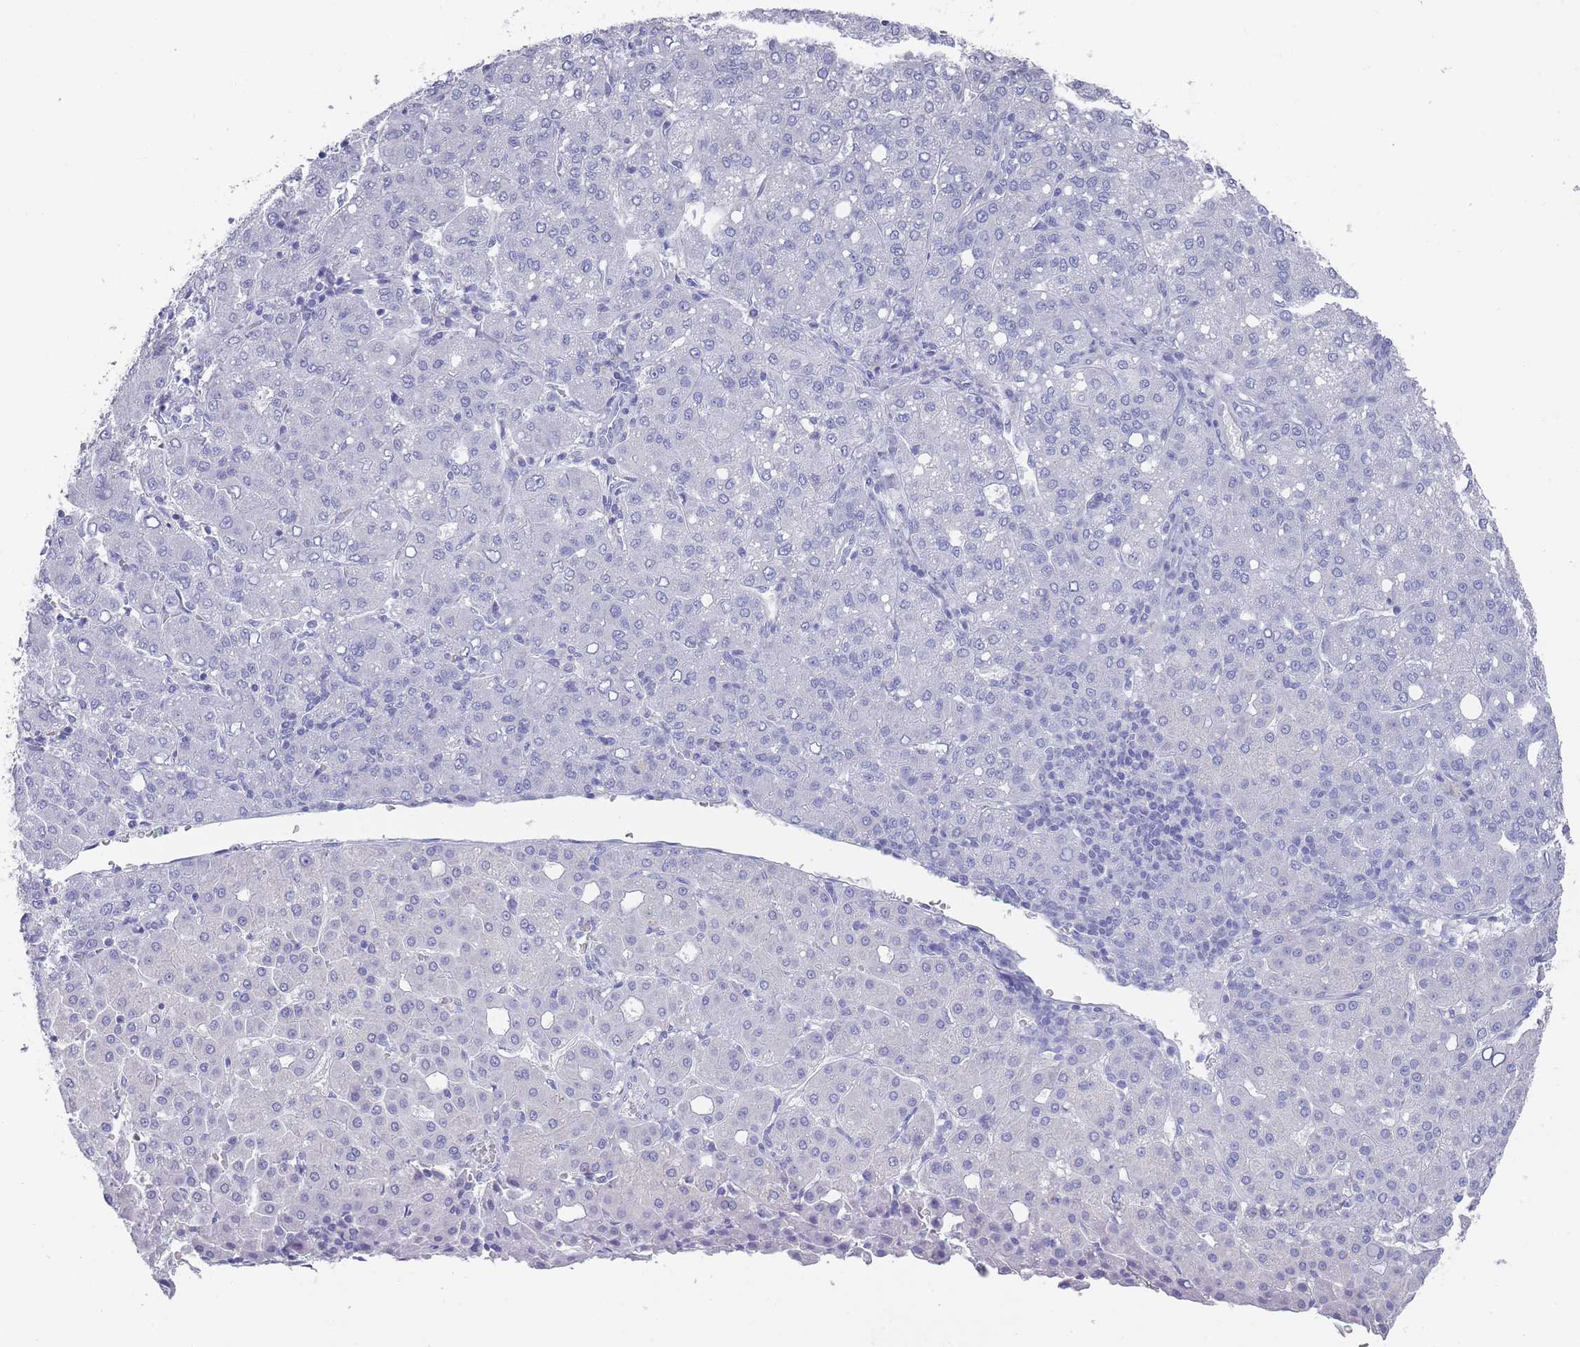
{"staining": {"intensity": "negative", "quantity": "none", "location": "none"}, "tissue": "liver cancer", "cell_type": "Tumor cells", "image_type": "cancer", "snomed": [{"axis": "morphology", "description": "Carcinoma, Hepatocellular, NOS"}, {"axis": "topography", "description": "Liver"}], "caption": "There is no significant positivity in tumor cells of hepatocellular carcinoma (liver).", "gene": "RAB2B", "patient": {"sex": "male", "age": 65}}